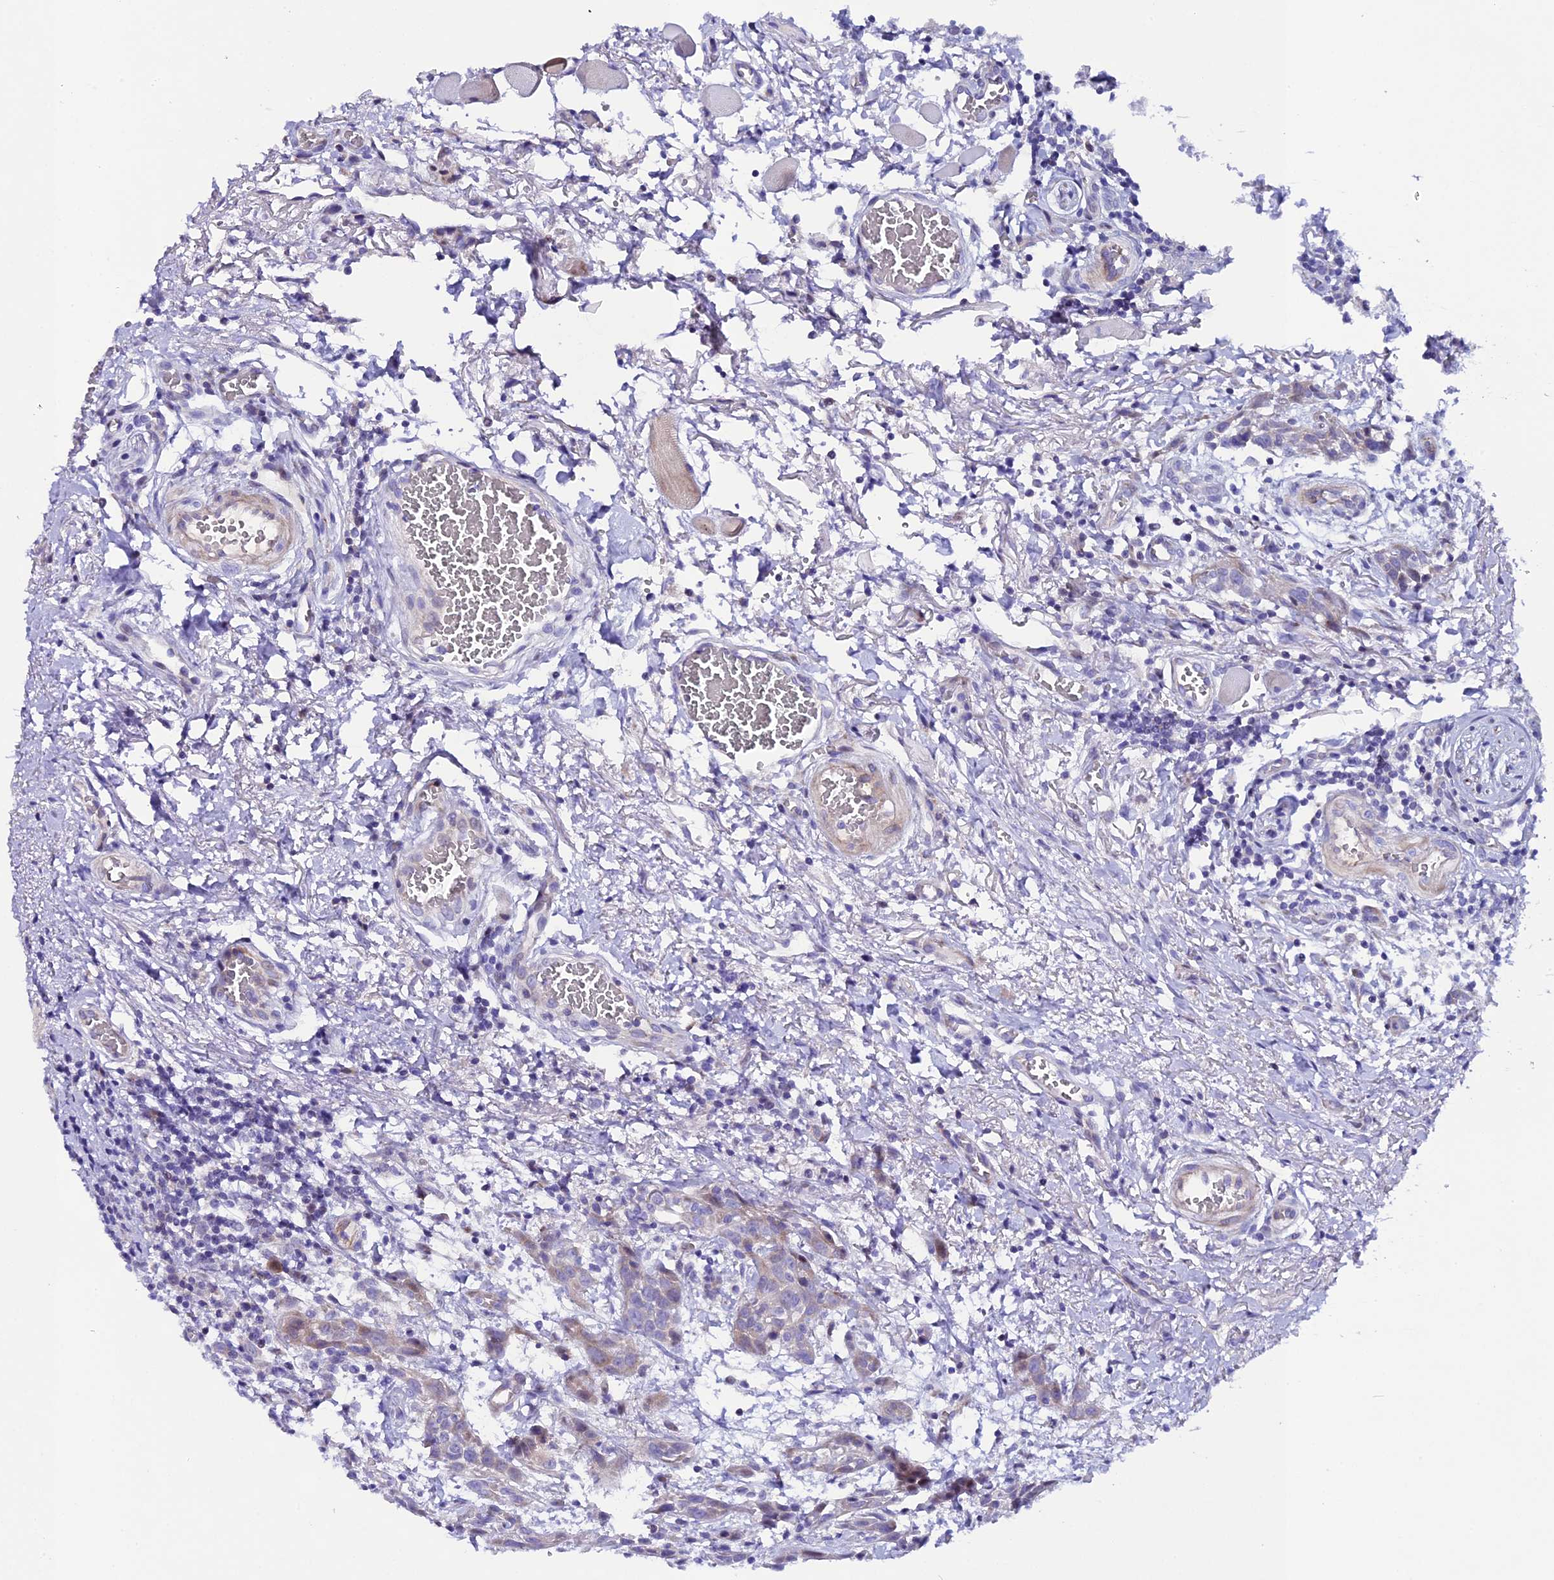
{"staining": {"intensity": "weak", "quantity": "<25%", "location": "cytoplasmic/membranous"}, "tissue": "head and neck cancer", "cell_type": "Tumor cells", "image_type": "cancer", "snomed": [{"axis": "morphology", "description": "Squamous cell carcinoma, NOS"}, {"axis": "topography", "description": "Oral tissue"}, {"axis": "topography", "description": "Head-Neck"}], "caption": "High power microscopy histopathology image of an immunohistochemistry image of head and neck cancer (squamous cell carcinoma), revealing no significant staining in tumor cells.", "gene": "PIGU", "patient": {"sex": "female", "age": 50}}